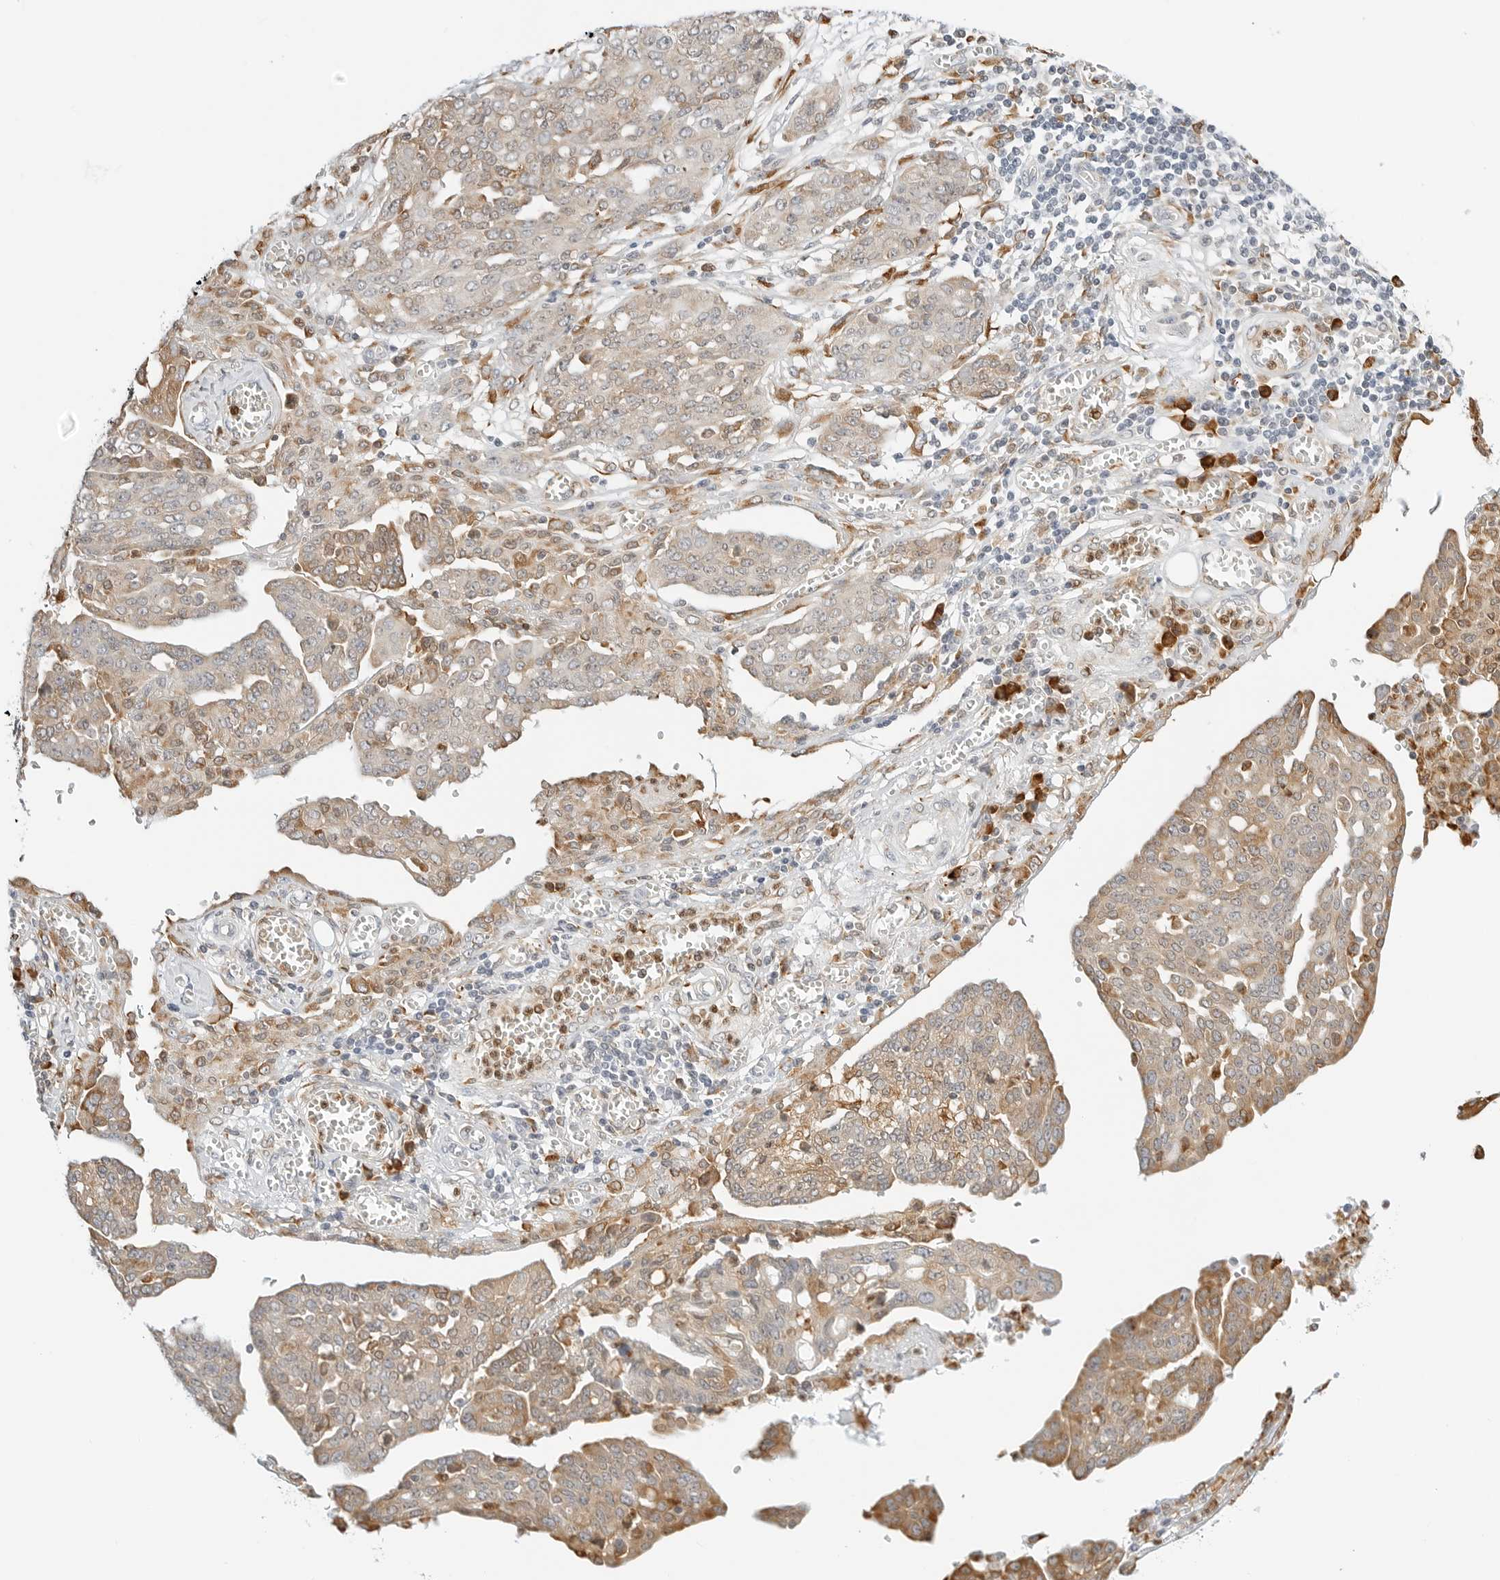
{"staining": {"intensity": "moderate", "quantity": "<25%", "location": "cytoplasmic/membranous"}, "tissue": "ovarian cancer", "cell_type": "Tumor cells", "image_type": "cancer", "snomed": [{"axis": "morphology", "description": "Cystadenocarcinoma, serous, NOS"}, {"axis": "topography", "description": "Soft tissue"}, {"axis": "topography", "description": "Ovary"}], "caption": "This photomicrograph displays IHC staining of human ovarian serous cystadenocarcinoma, with low moderate cytoplasmic/membranous expression in approximately <25% of tumor cells.", "gene": "THEM4", "patient": {"sex": "female", "age": 57}}